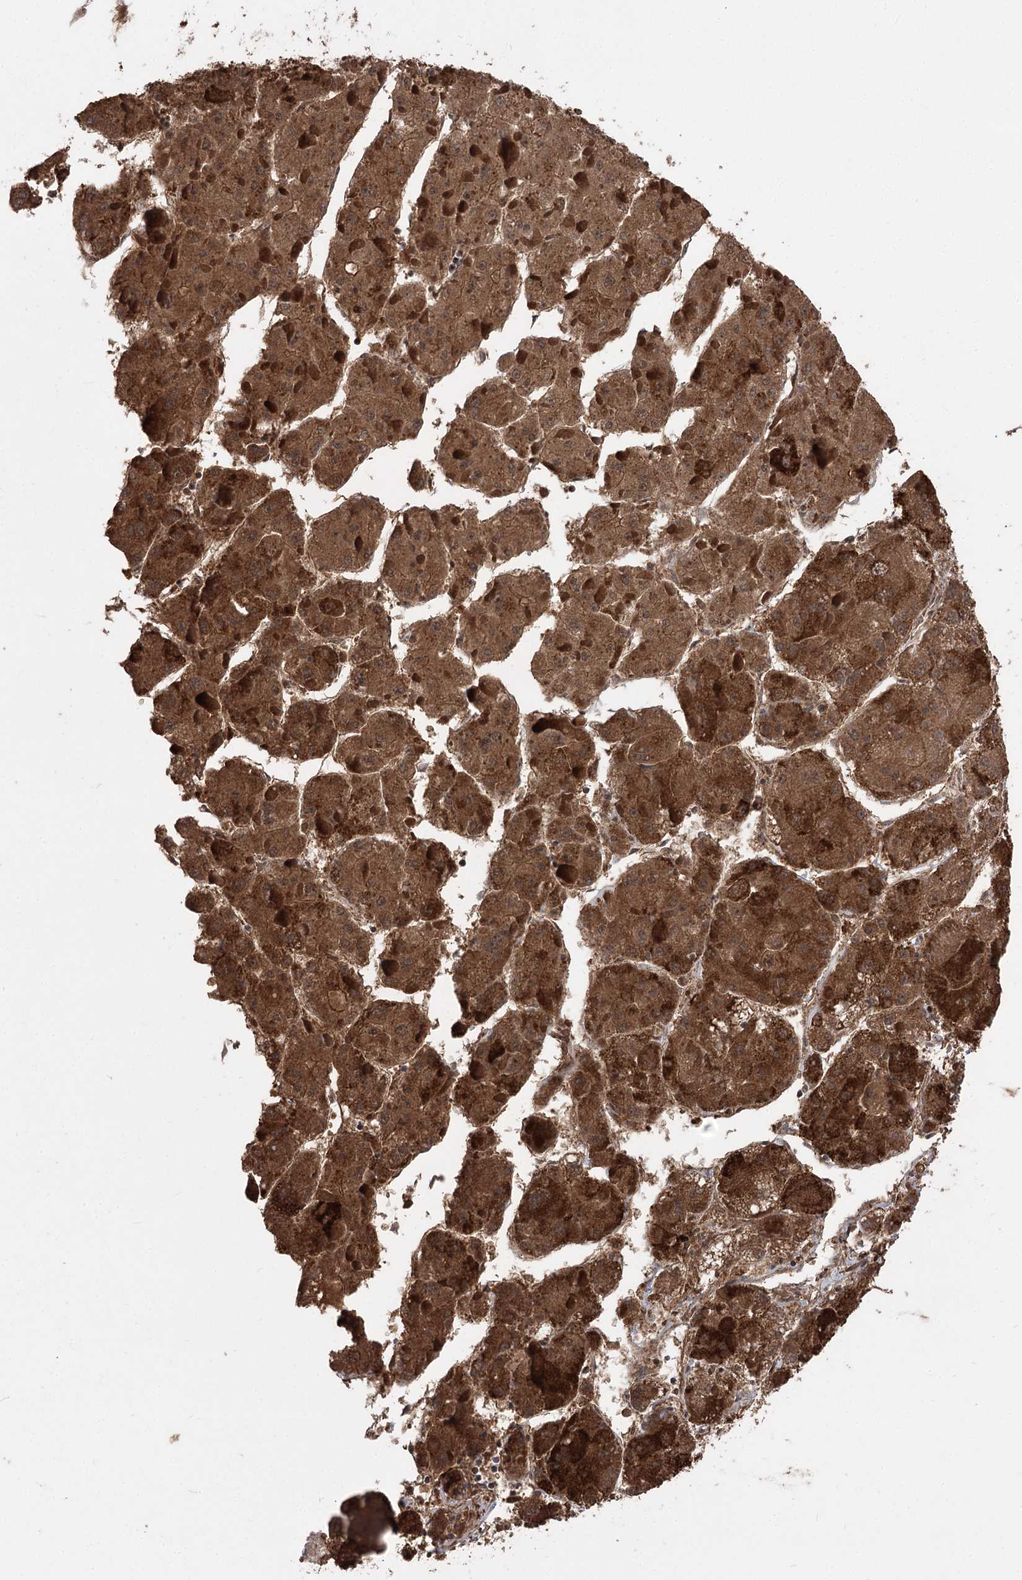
{"staining": {"intensity": "strong", "quantity": ">75%", "location": "cytoplasmic/membranous"}, "tissue": "liver cancer", "cell_type": "Tumor cells", "image_type": "cancer", "snomed": [{"axis": "morphology", "description": "Carcinoma, Hepatocellular, NOS"}, {"axis": "topography", "description": "Liver"}], "caption": "Protein analysis of liver cancer (hepatocellular carcinoma) tissue displays strong cytoplasmic/membranous expression in about >75% of tumor cells.", "gene": "TENM2", "patient": {"sex": "female", "age": 73}}